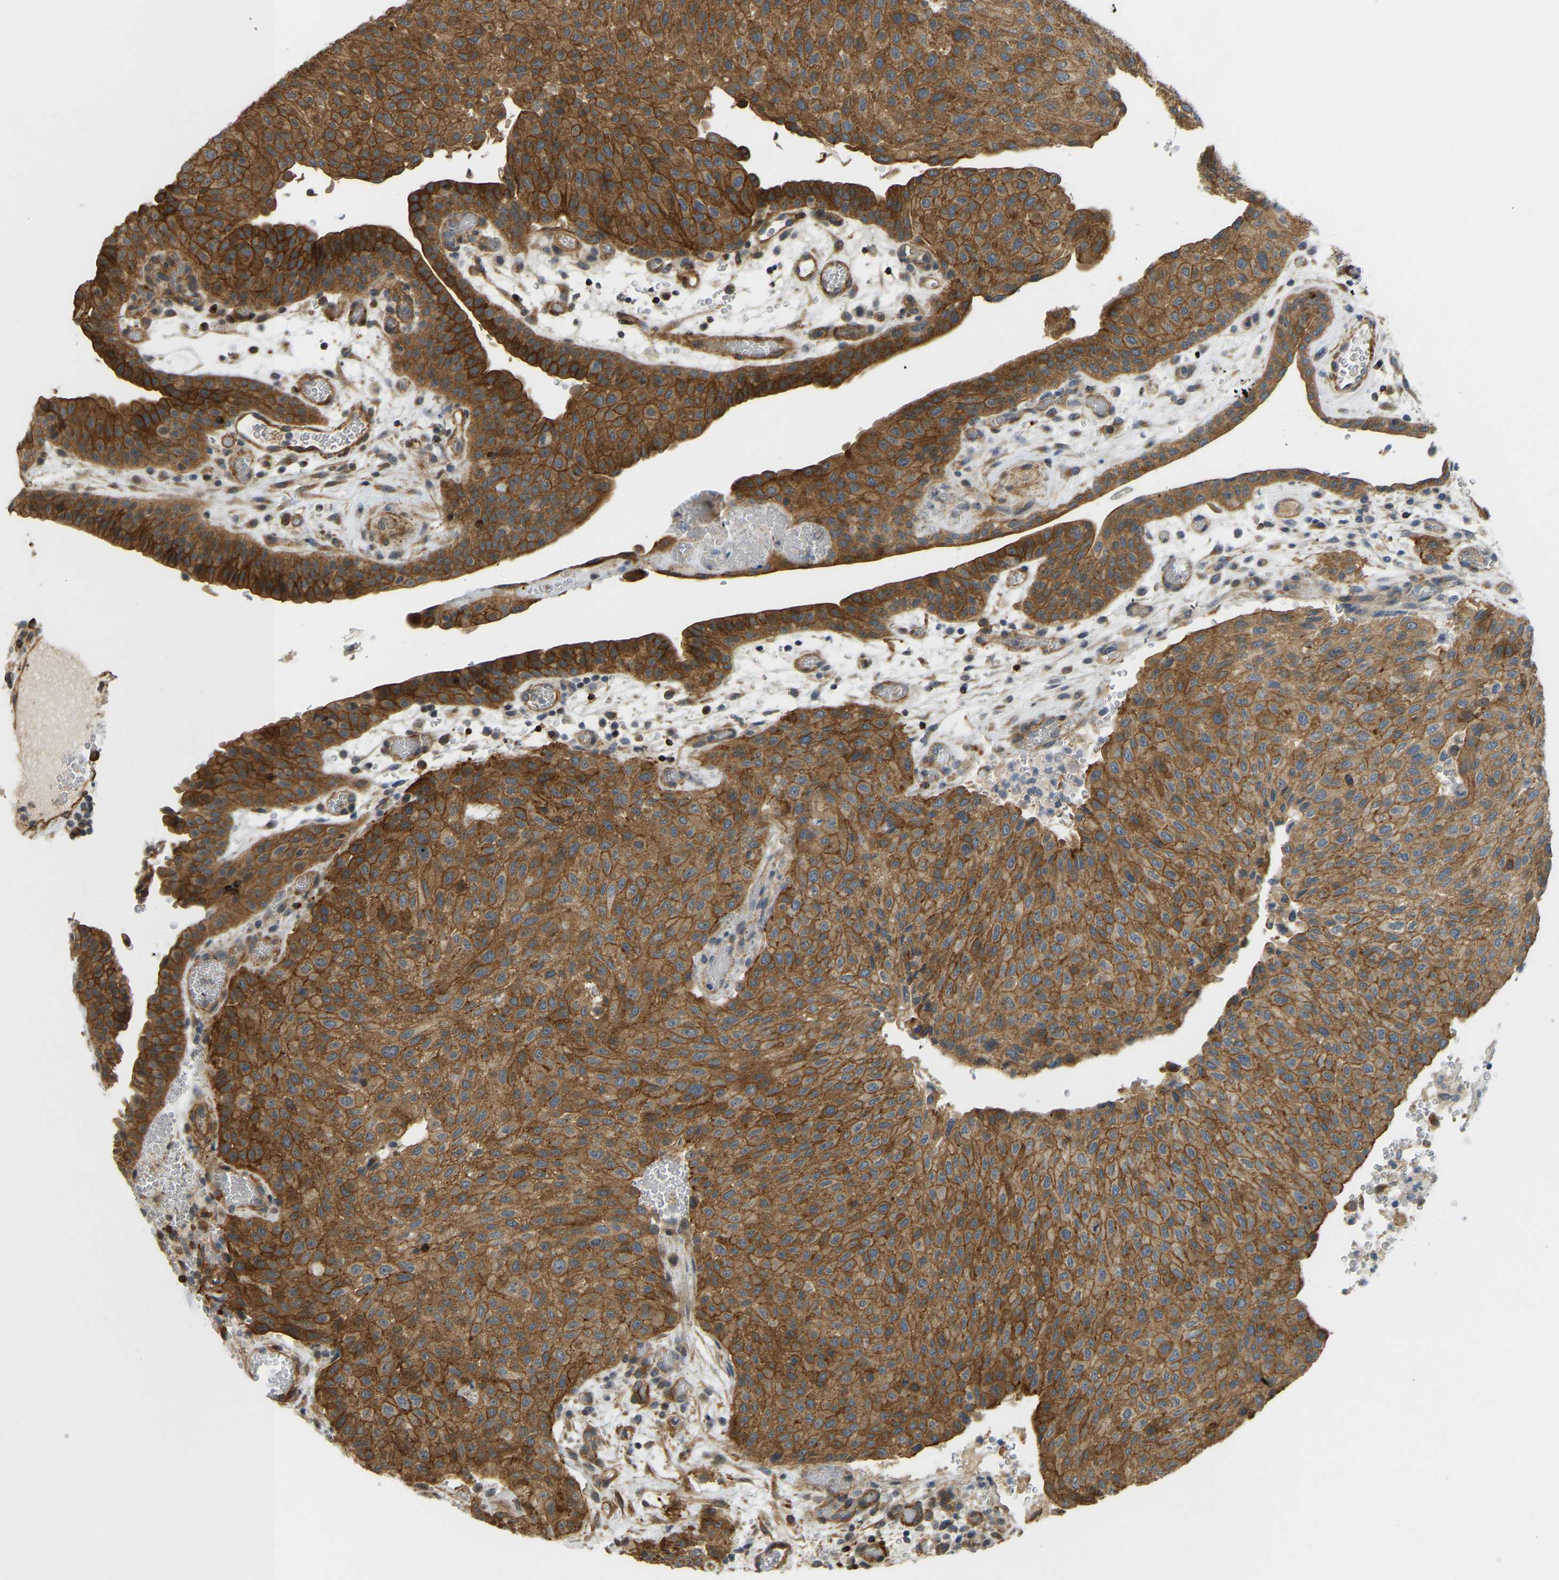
{"staining": {"intensity": "moderate", "quantity": ">75%", "location": "cytoplasmic/membranous"}, "tissue": "urothelial cancer", "cell_type": "Tumor cells", "image_type": "cancer", "snomed": [{"axis": "morphology", "description": "Urothelial carcinoma, Low grade"}, {"axis": "morphology", "description": "Urothelial carcinoma, High grade"}, {"axis": "topography", "description": "Urinary bladder"}], "caption": "This histopathology image shows low-grade urothelial carcinoma stained with IHC to label a protein in brown. The cytoplasmic/membranous of tumor cells show moderate positivity for the protein. Nuclei are counter-stained blue.", "gene": "KIAA1671", "patient": {"sex": "male", "age": 35}}